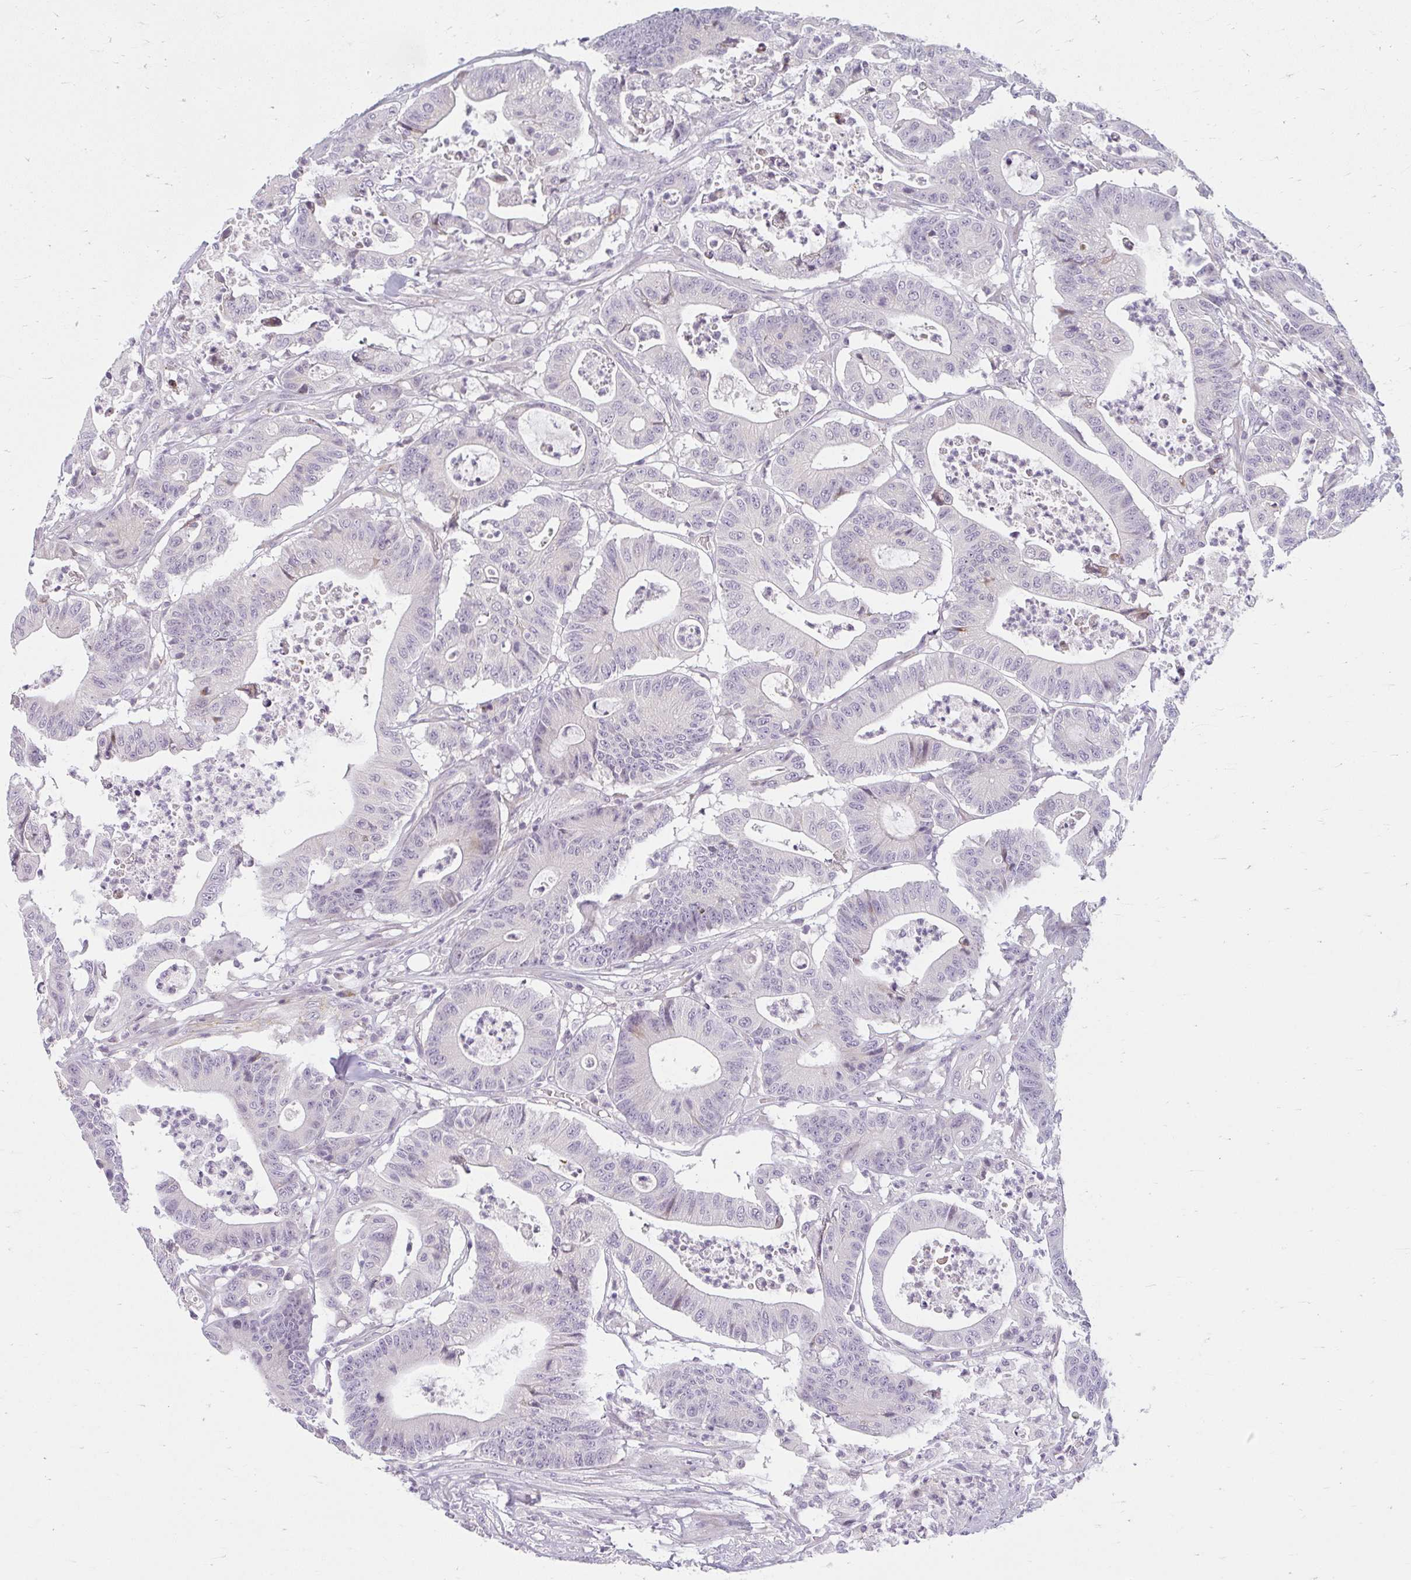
{"staining": {"intensity": "weak", "quantity": "<25%", "location": "cytoplasmic/membranous"}, "tissue": "colorectal cancer", "cell_type": "Tumor cells", "image_type": "cancer", "snomed": [{"axis": "morphology", "description": "Adenocarcinoma, NOS"}, {"axis": "topography", "description": "Colon"}], "caption": "Protein analysis of colorectal cancer displays no significant staining in tumor cells.", "gene": "ZFYVE26", "patient": {"sex": "female", "age": 84}}